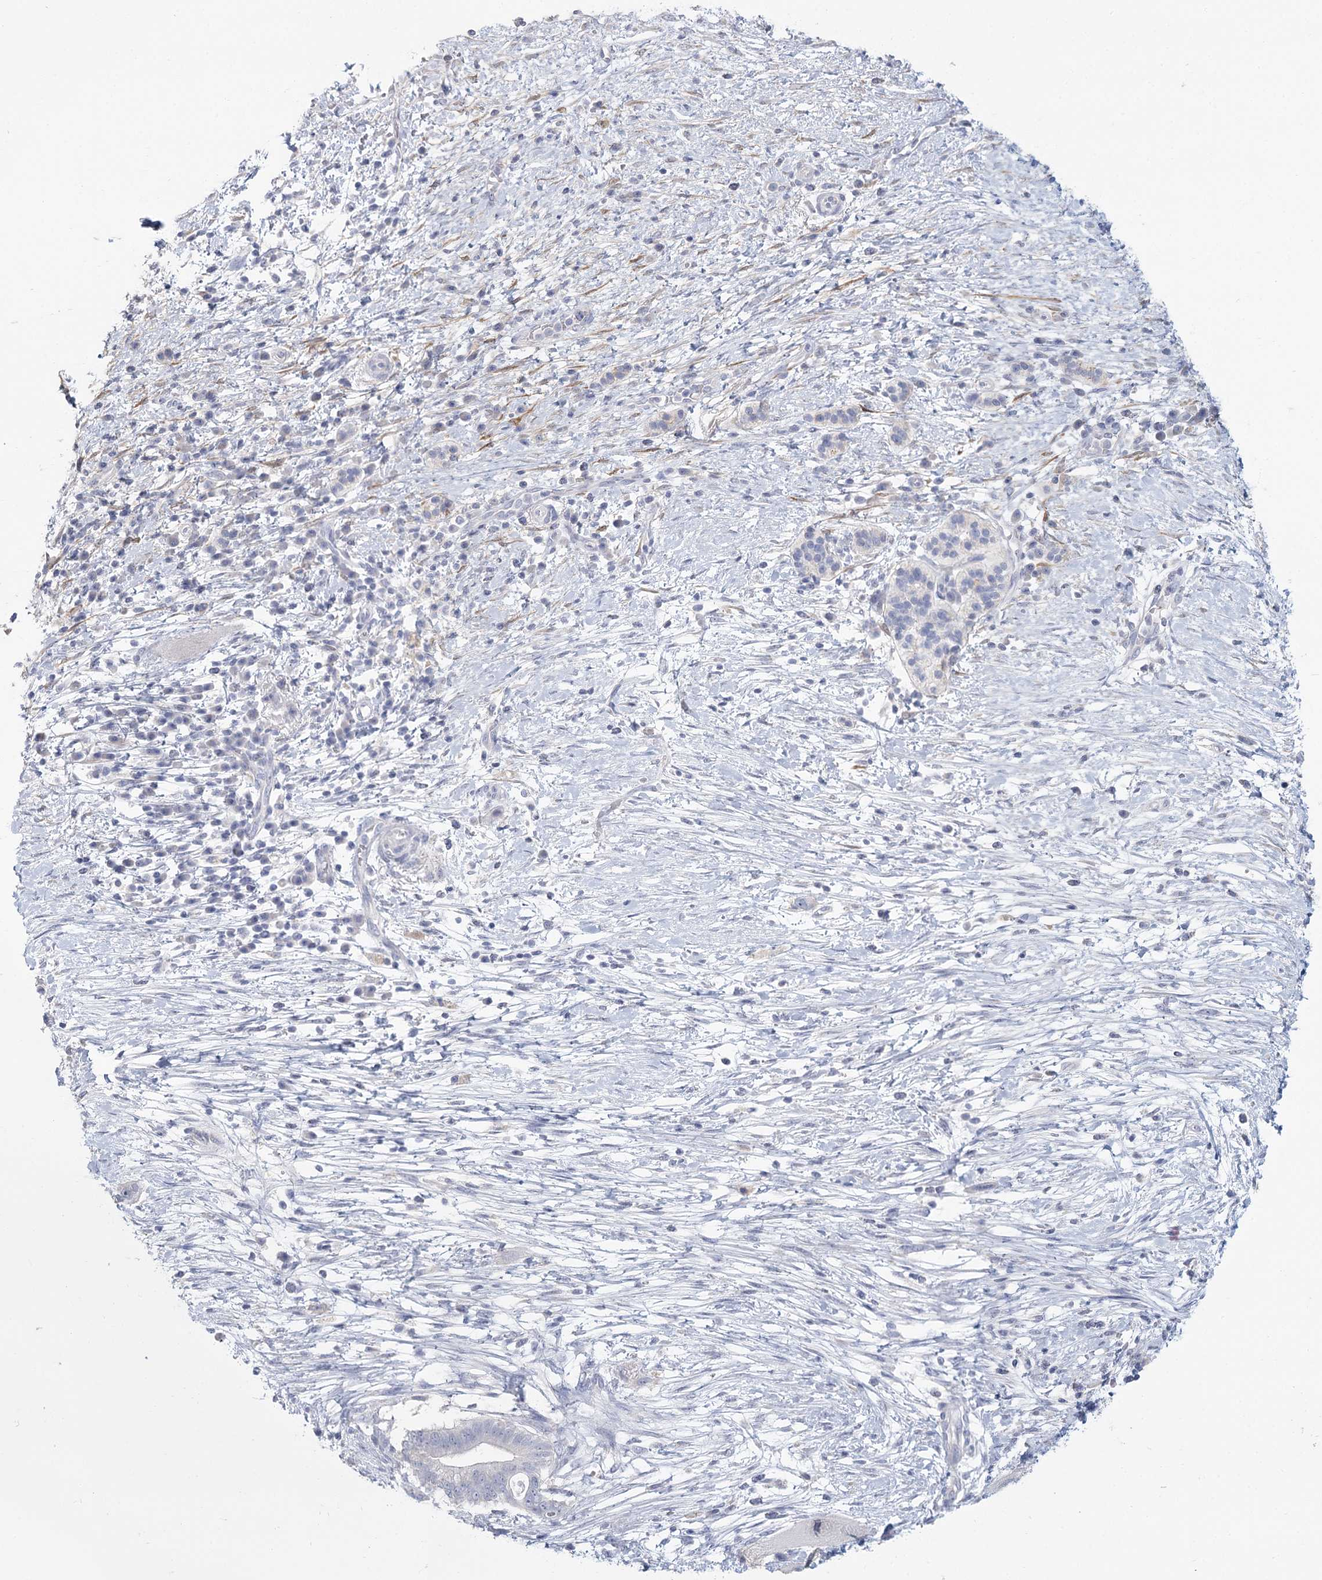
{"staining": {"intensity": "negative", "quantity": "none", "location": "none"}, "tissue": "pancreatic cancer", "cell_type": "Tumor cells", "image_type": "cancer", "snomed": [{"axis": "morphology", "description": "Adenocarcinoma, NOS"}, {"axis": "topography", "description": "Pancreas"}], "caption": "Tumor cells show no significant expression in adenocarcinoma (pancreatic).", "gene": "CNTLN", "patient": {"sex": "male", "age": 68}}